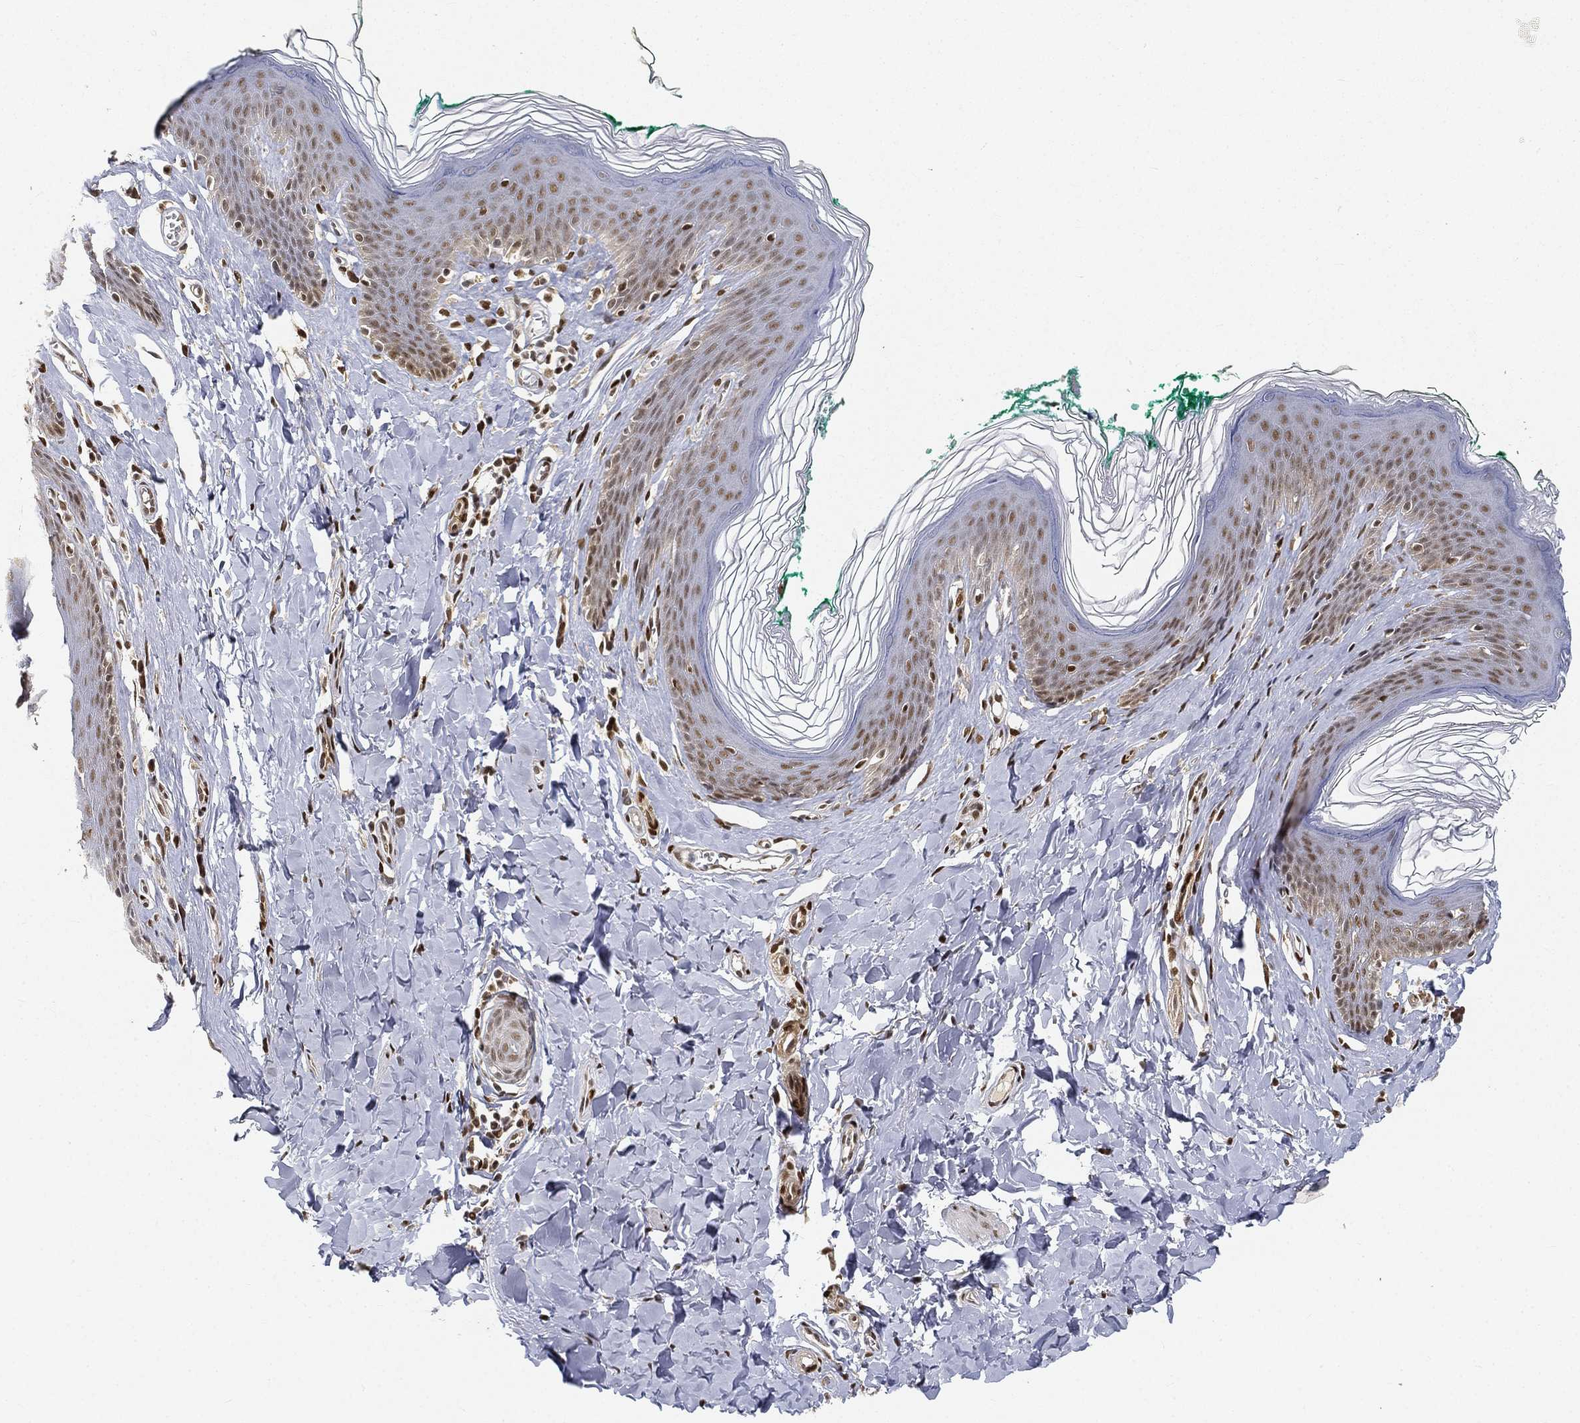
{"staining": {"intensity": "moderate", "quantity": "<25%", "location": "nuclear"}, "tissue": "skin", "cell_type": "Epidermal cells", "image_type": "normal", "snomed": [{"axis": "morphology", "description": "Normal tissue, NOS"}, {"axis": "topography", "description": "Vulva"}], "caption": "Protein staining of normal skin reveals moderate nuclear staining in approximately <25% of epidermal cells. Using DAB (3,3'-diaminobenzidine) (brown) and hematoxylin (blue) stains, captured at high magnification using brightfield microscopy.", "gene": "CRTC3", "patient": {"sex": "female", "age": 66}}